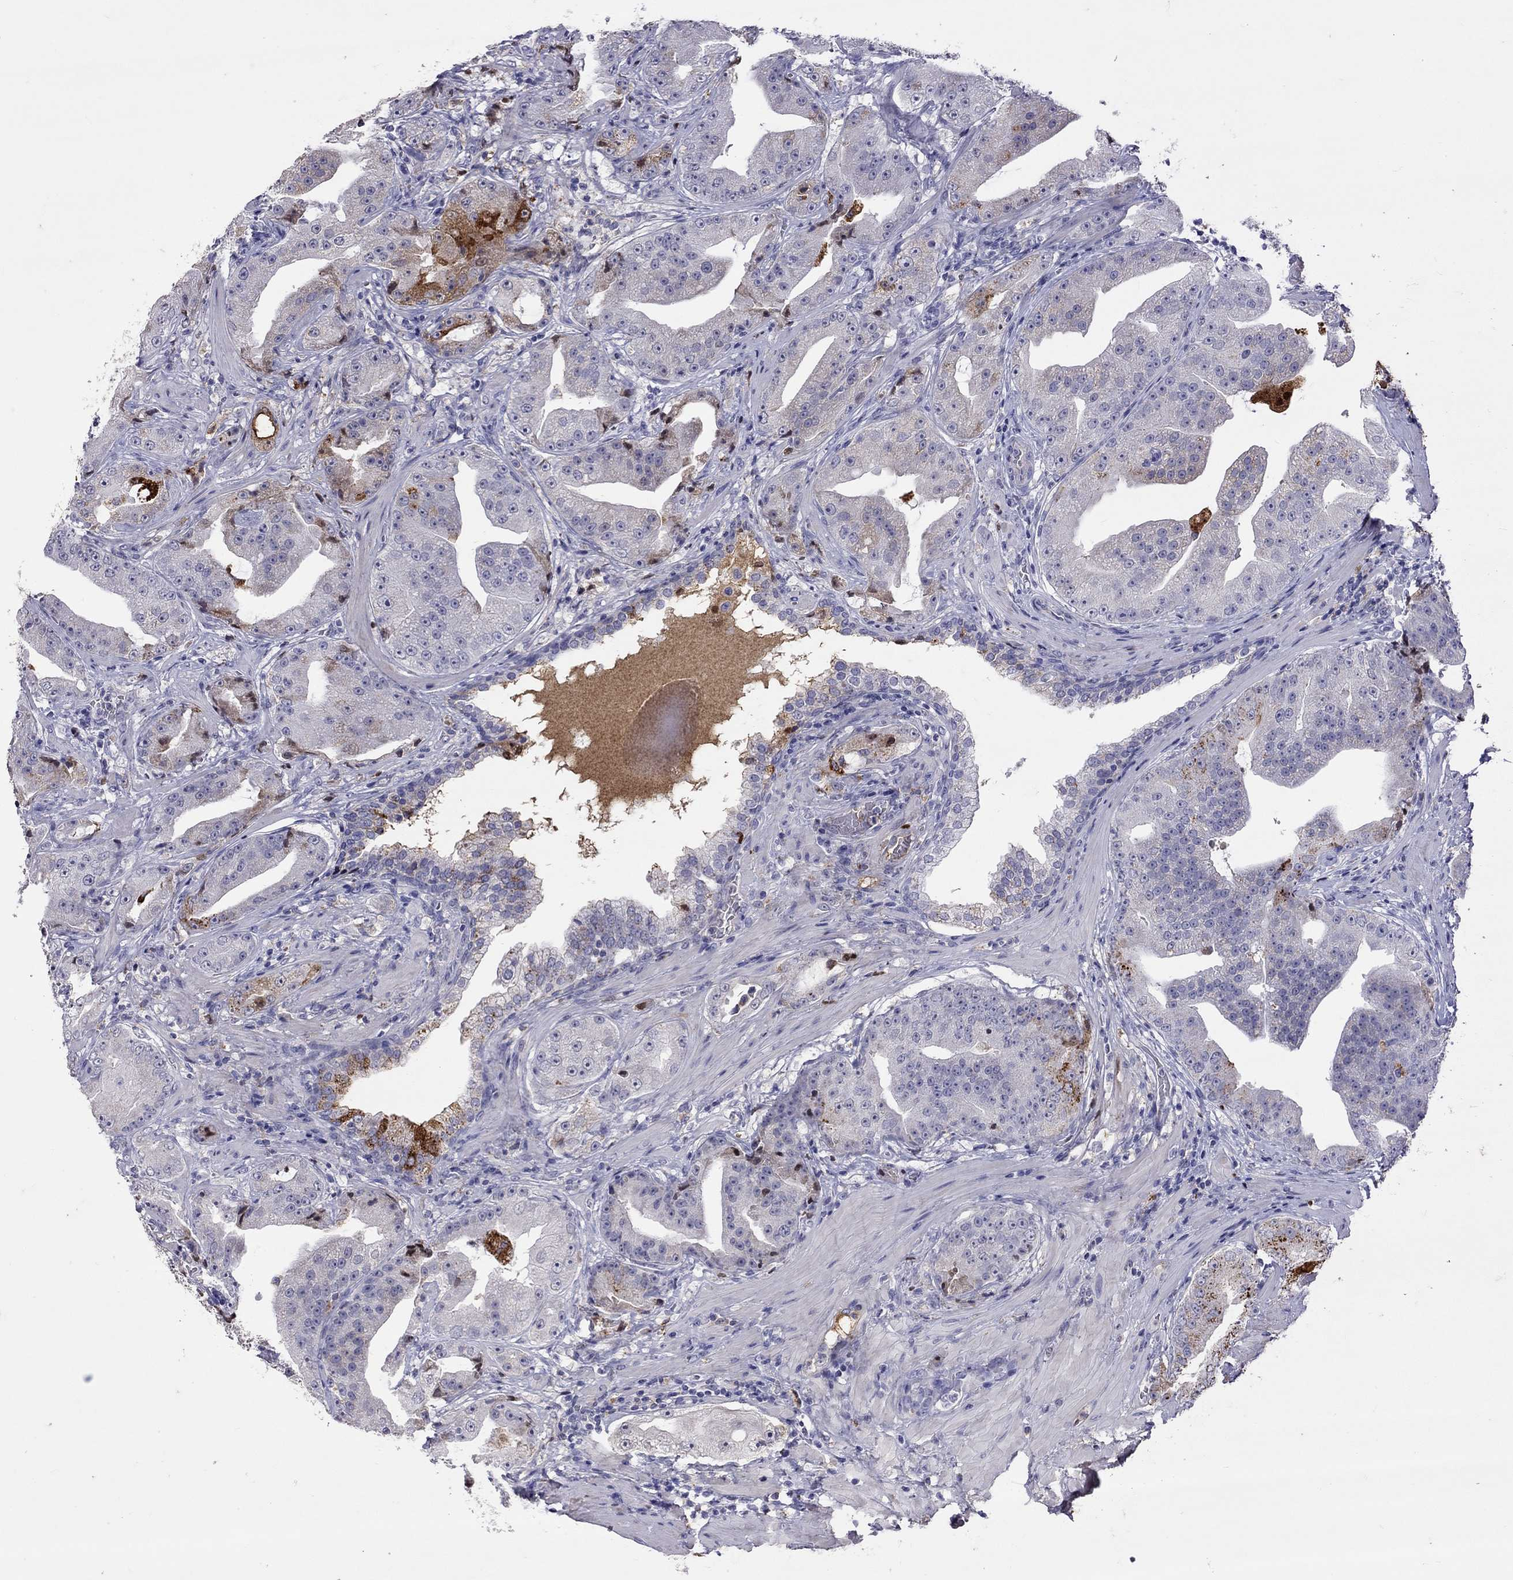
{"staining": {"intensity": "moderate", "quantity": "<25%", "location": "cytoplasmic/membranous"}, "tissue": "prostate cancer", "cell_type": "Tumor cells", "image_type": "cancer", "snomed": [{"axis": "morphology", "description": "Adenocarcinoma, Low grade"}, {"axis": "topography", "description": "Prostate"}], "caption": "IHC (DAB) staining of human prostate cancer (adenocarcinoma (low-grade)) exhibits moderate cytoplasmic/membranous protein expression in approximately <25% of tumor cells. (brown staining indicates protein expression, while blue staining denotes nuclei).", "gene": "SERPINA3", "patient": {"sex": "male", "age": 62}}